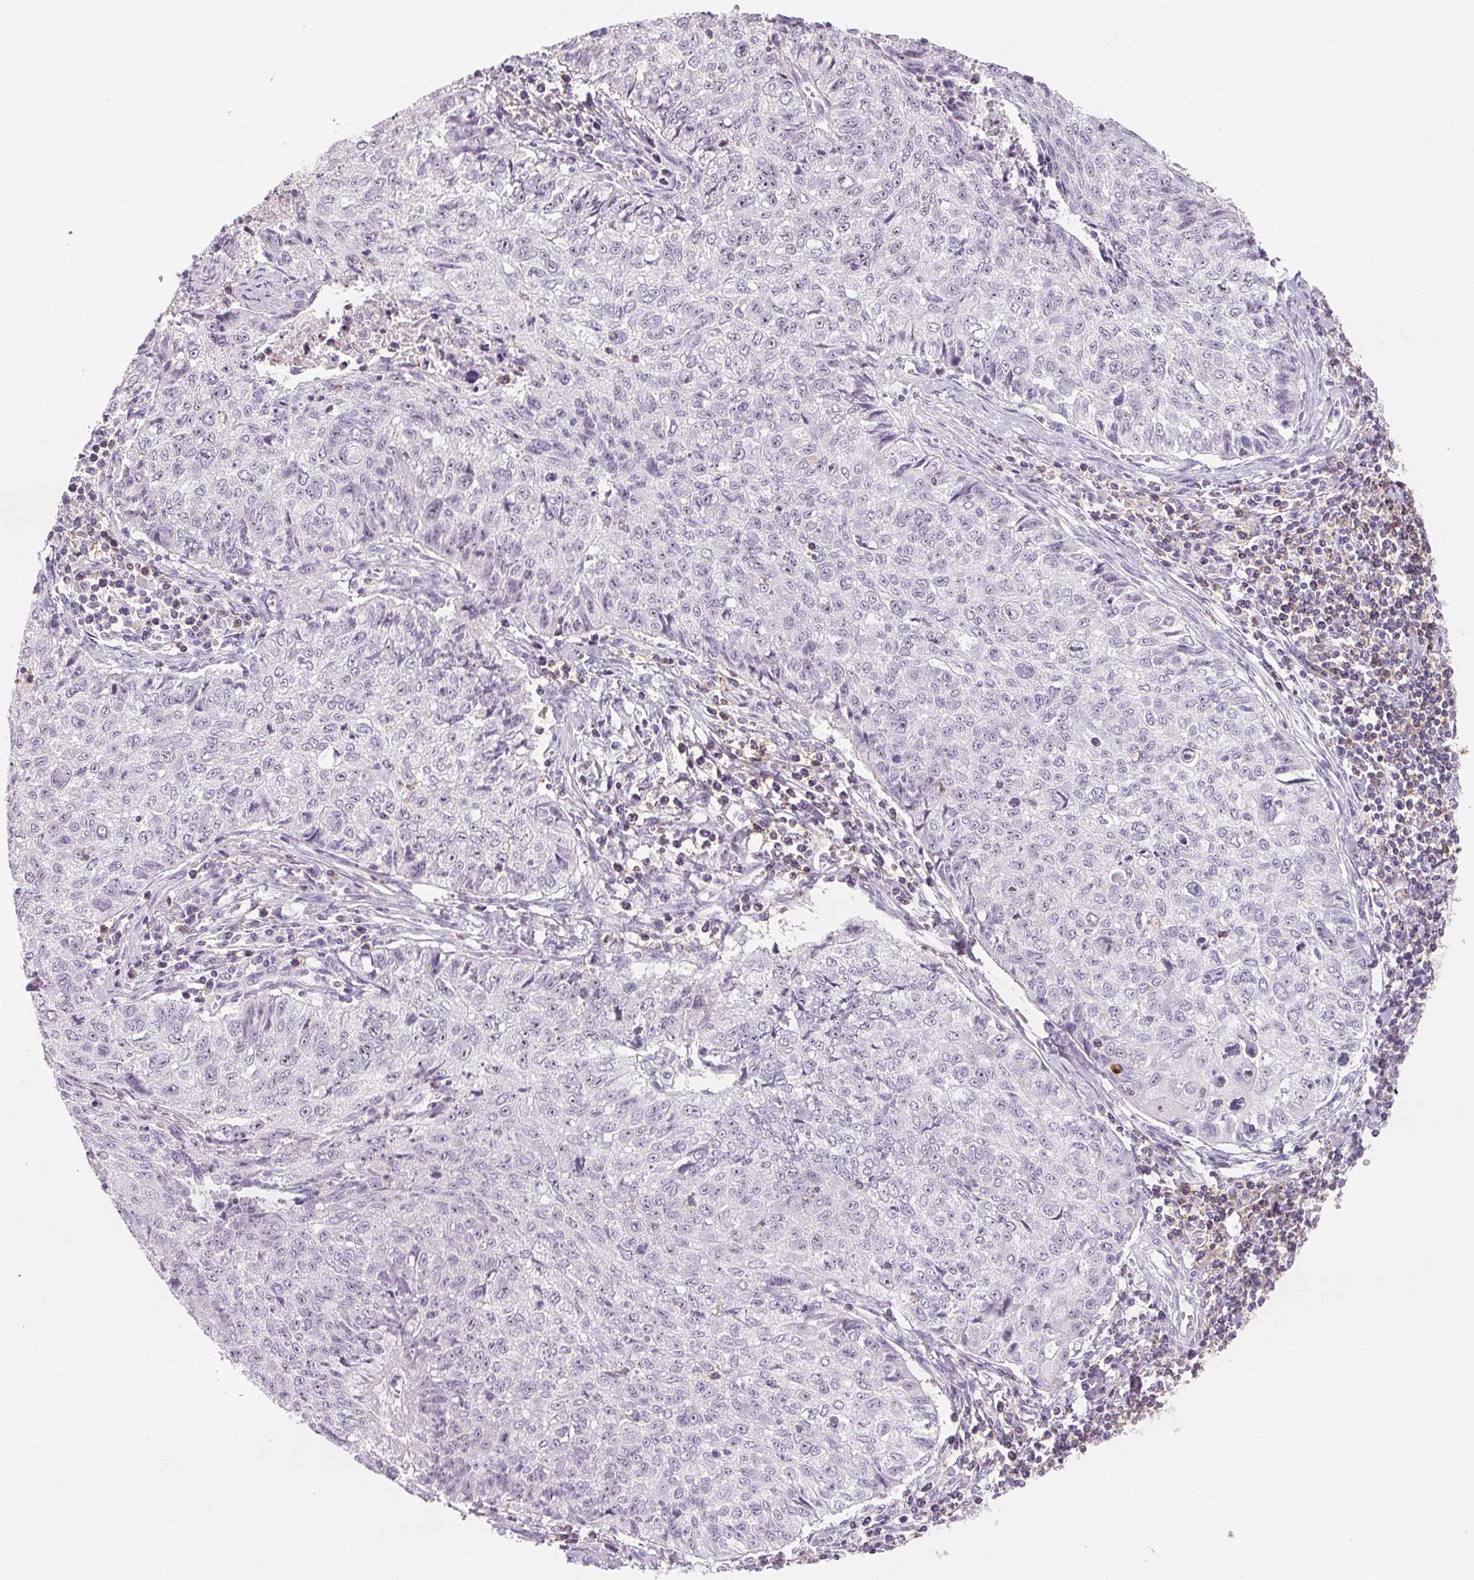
{"staining": {"intensity": "negative", "quantity": "none", "location": "none"}, "tissue": "lung cancer", "cell_type": "Tumor cells", "image_type": "cancer", "snomed": [{"axis": "morphology", "description": "Normal morphology"}, {"axis": "morphology", "description": "Aneuploidy"}, {"axis": "morphology", "description": "Squamous cell carcinoma, NOS"}, {"axis": "topography", "description": "Lymph node"}, {"axis": "topography", "description": "Lung"}], "caption": "Protein analysis of lung cancer (squamous cell carcinoma) exhibits no significant staining in tumor cells.", "gene": "CD69", "patient": {"sex": "female", "age": 76}}